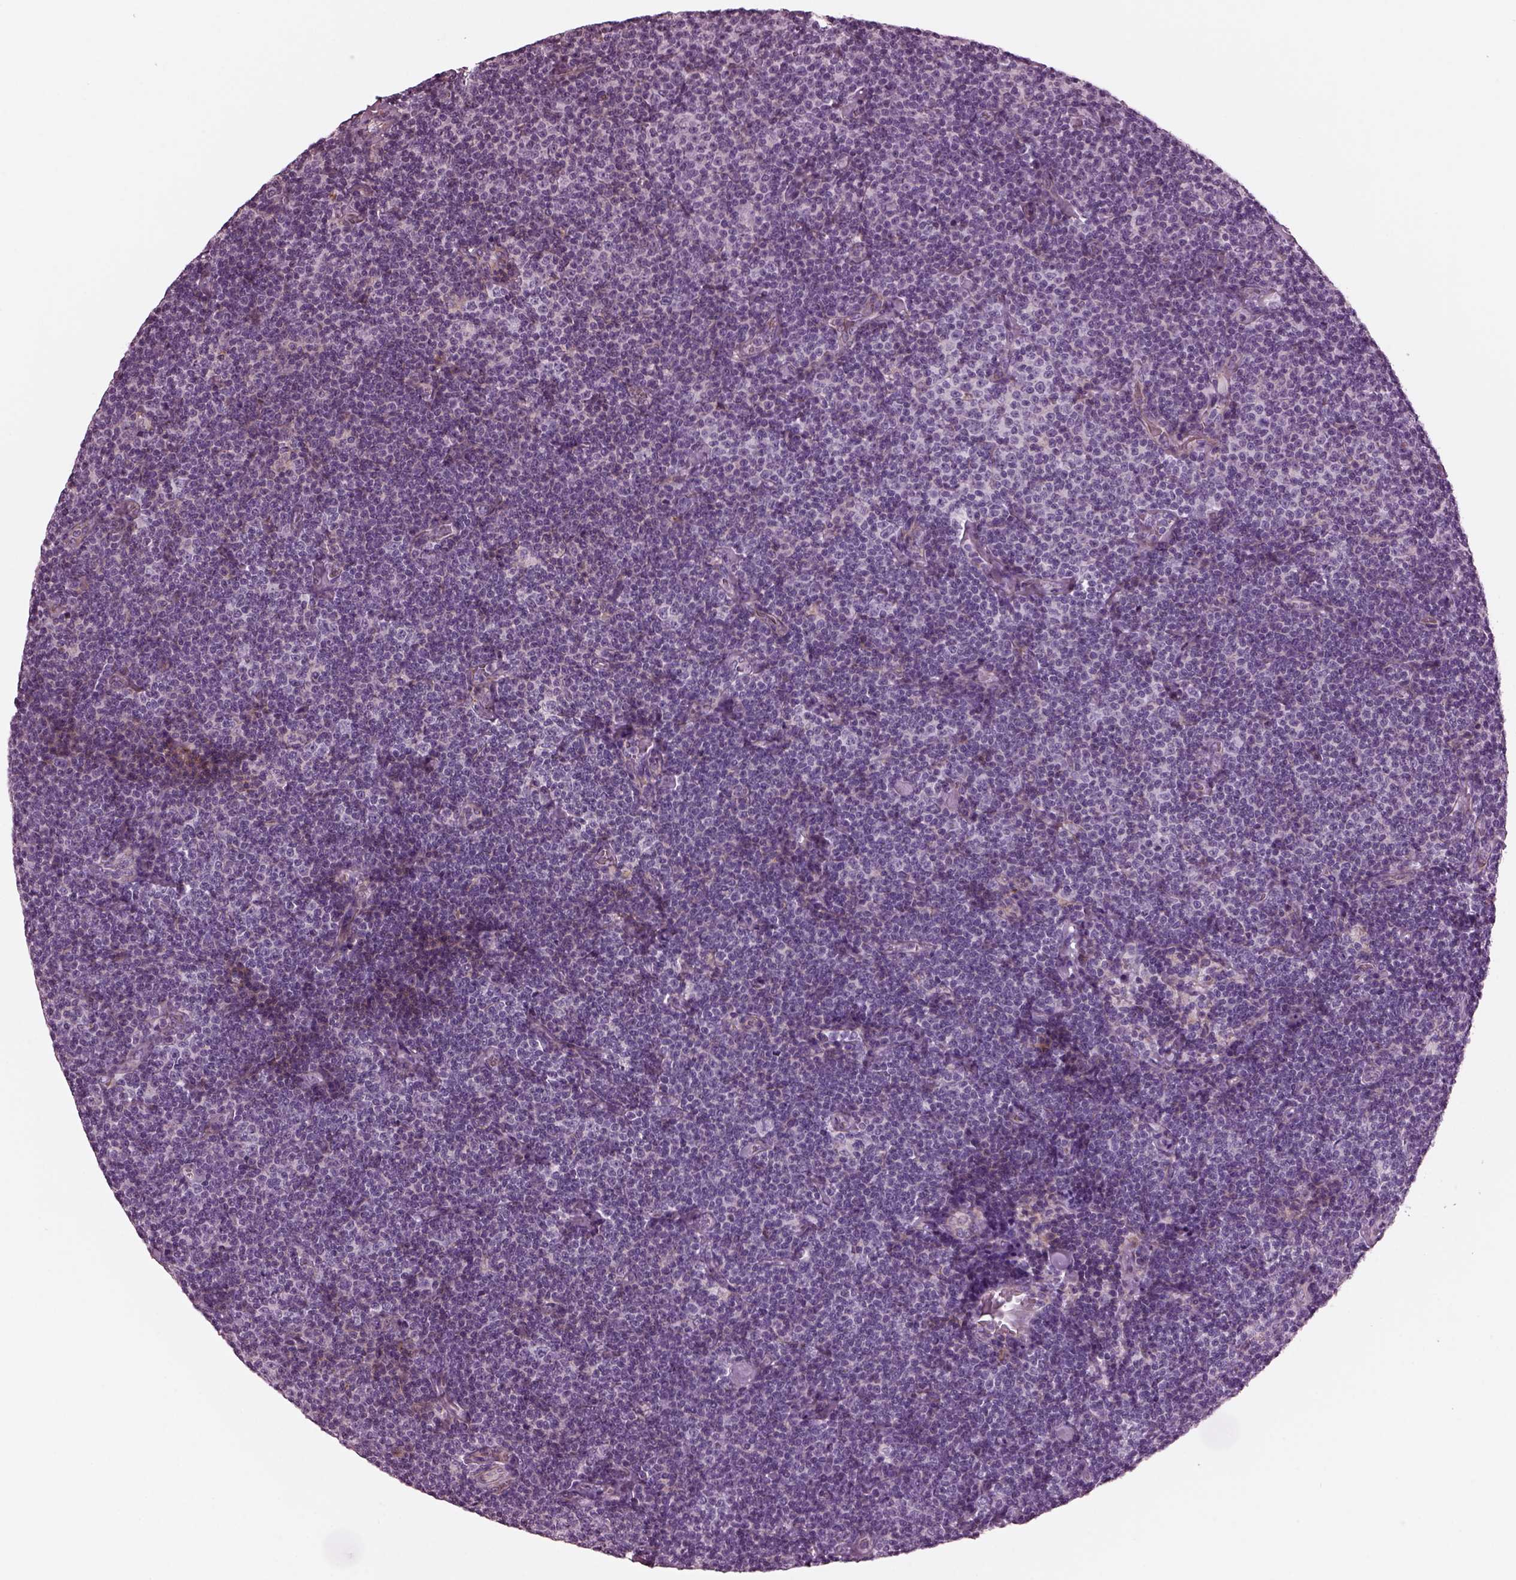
{"staining": {"intensity": "negative", "quantity": "none", "location": "none"}, "tissue": "lymphoma", "cell_type": "Tumor cells", "image_type": "cancer", "snomed": [{"axis": "morphology", "description": "Malignant lymphoma, non-Hodgkin's type, Low grade"}, {"axis": "topography", "description": "Lymph node"}], "caption": "The micrograph exhibits no significant expression in tumor cells of malignant lymphoma, non-Hodgkin's type (low-grade). Nuclei are stained in blue.", "gene": "GDF11", "patient": {"sex": "male", "age": 81}}